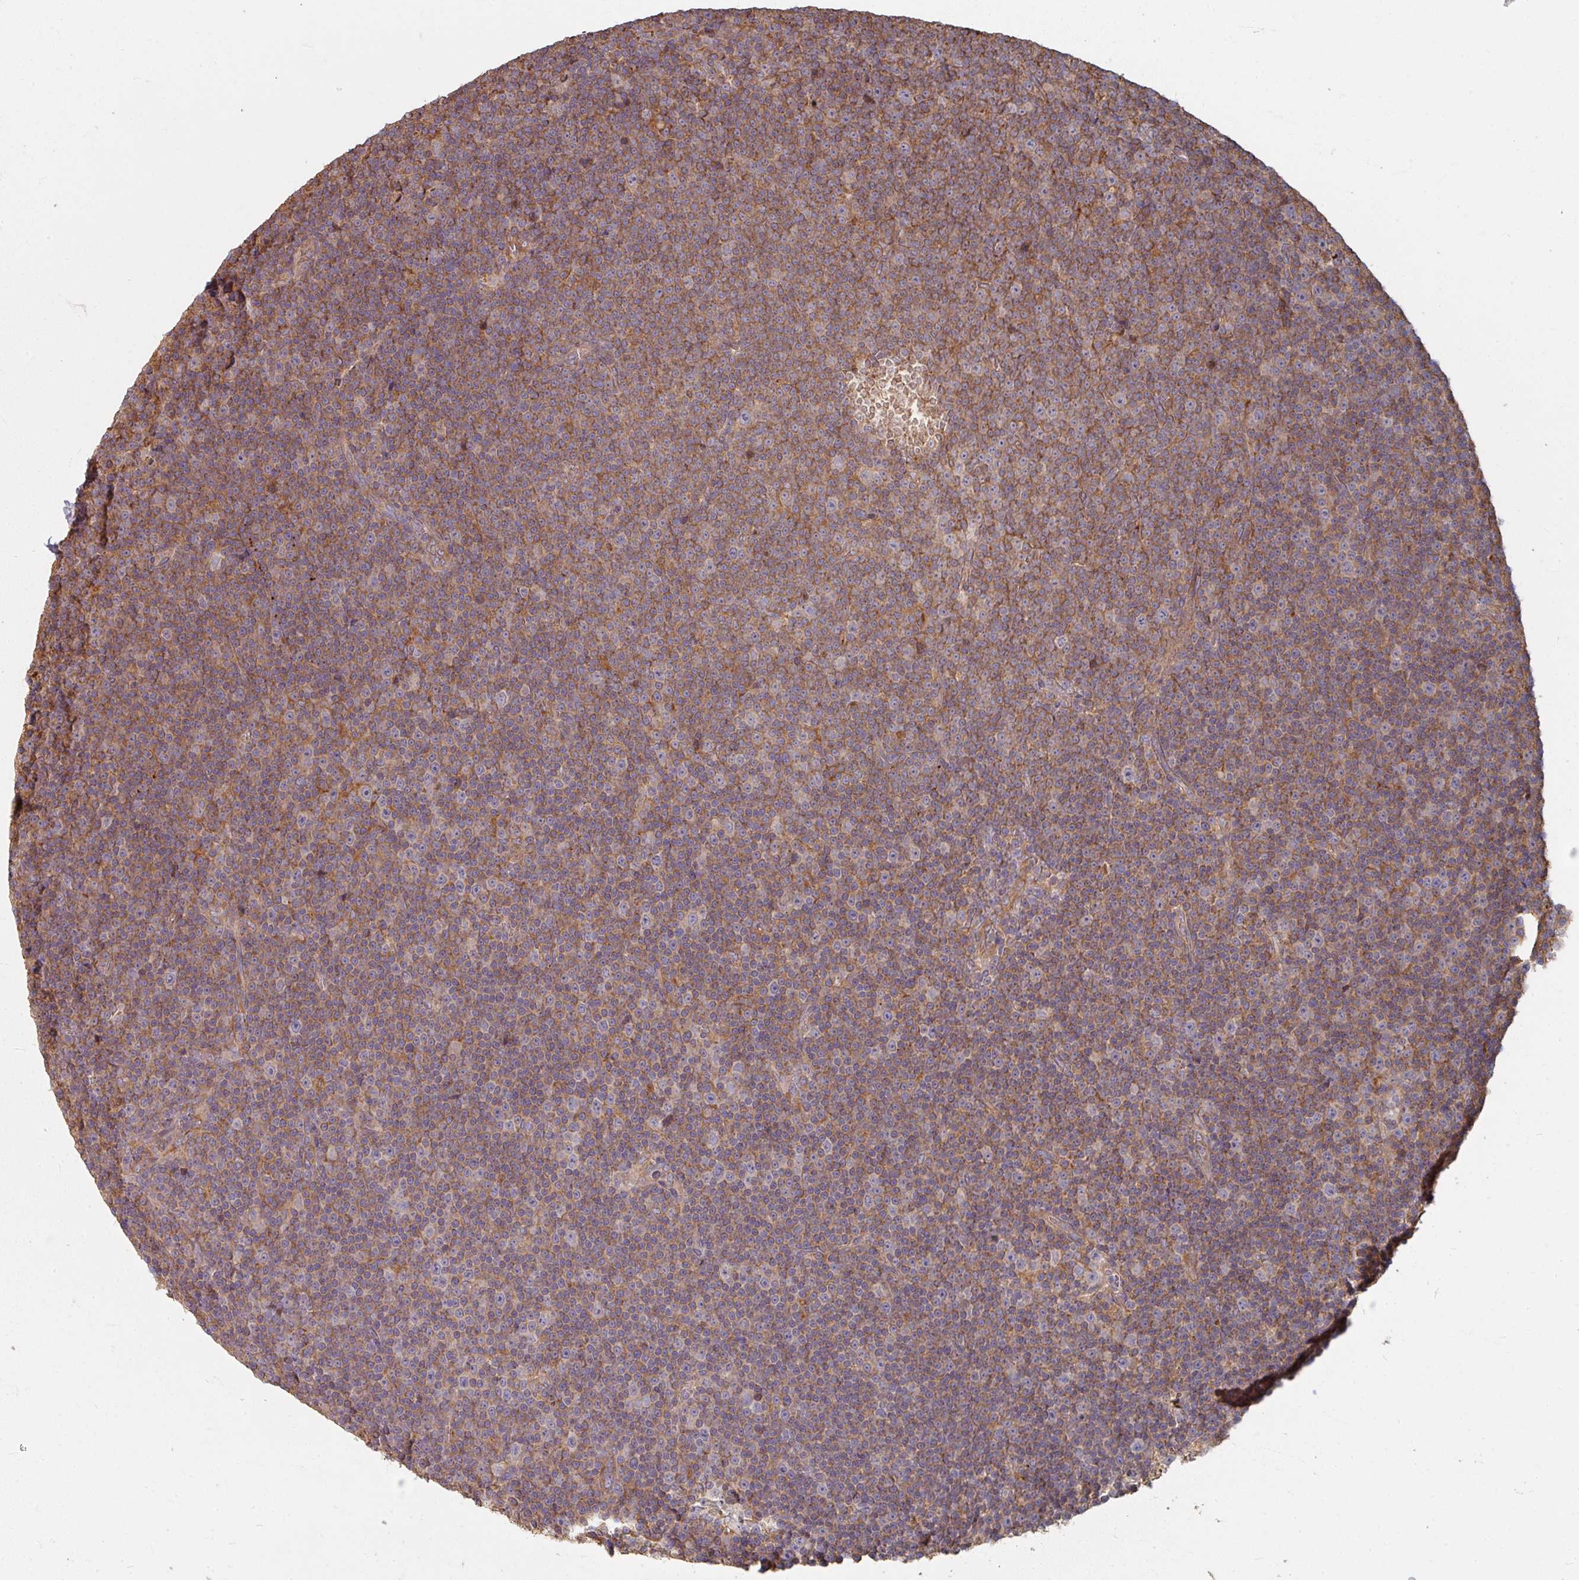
{"staining": {"intensity": "moderate", "quantity": "25%-75%", "location": "cytoplasmic/membranous"}, "tissue": "lymphoma", "cell_type": "Tumor cells", "image_type": "cancer", "snomed": [{"axis": "morphology", "description": "Malignant lymphoma, non-Hodgkin's type, Low grade"}, {"axis": "topography", "description": "Lymph node"}], "caption": "Immunohistochemistry (IHC) photomicrograph of neoplastic tissue: human low-grade malignant lymphoma, non-Hodgkin's type stained using immunohistochemistry displays medium levels of moderate protein expression localized specifically in the cytoplasmic/membranous of tumor cells, appearing as a cytoplasmic/membranous brown color.", "gene": "CCDC68", "patient": {"sex": "female", "age": 67}}